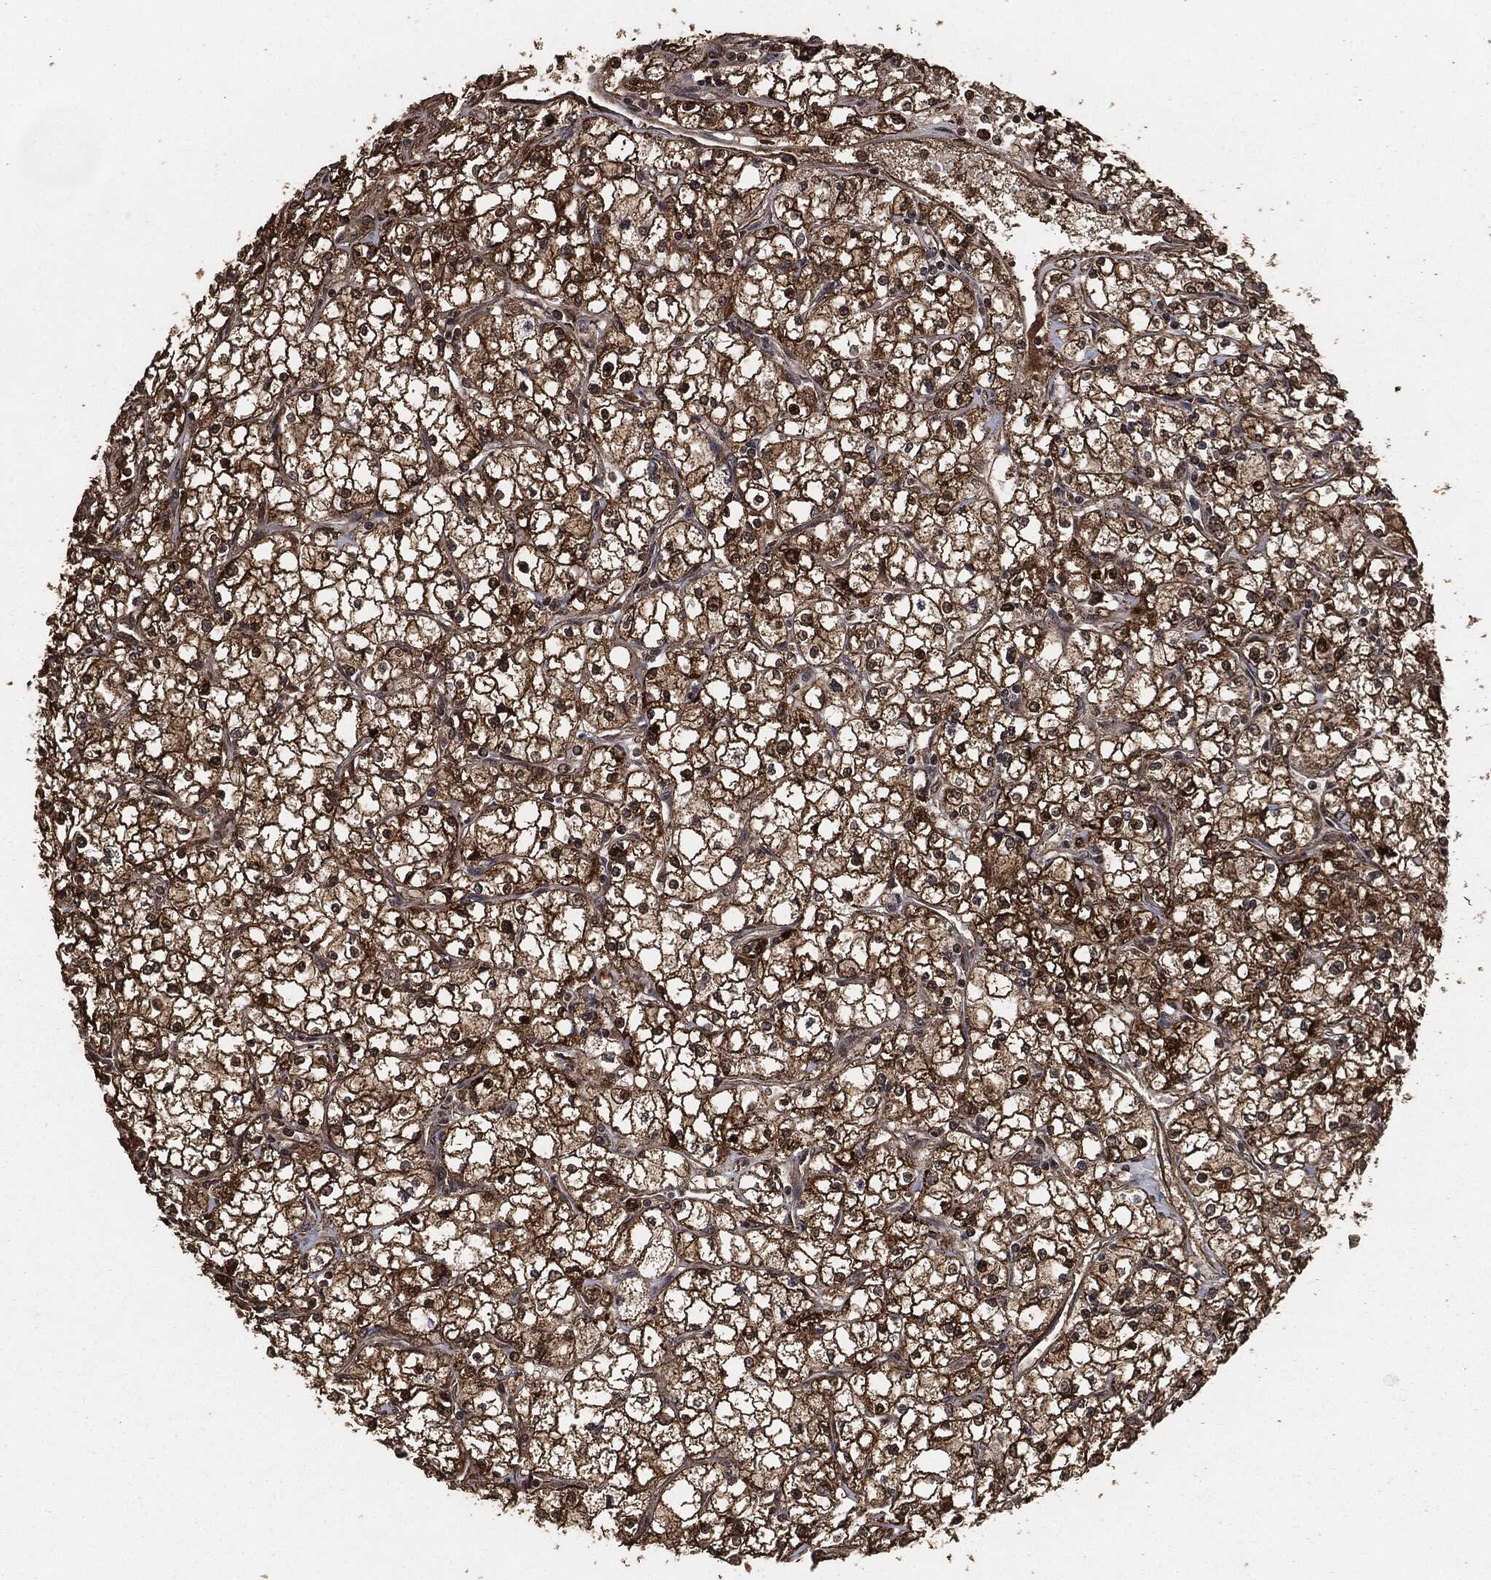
{"staining": {"intensity": "strong", "quantity": "25%-75%", "location": "cytoplasmic/membranous"}, "tissue": "renal cancer", "cell_type": "Tumor cells", "image_type": "cancer", "snomed": [{"axis": "morphology", "description": "Adenocarcinoma, NOS"}, {"axis": "topography", "description": "Kidney"}], "caption": "Immunohistochemistry (IHC) (DAB (3,3'-diaminobenzidine)) staining of human renal adenocarcinoma displays strong cytoplasmic/membranous protein expression in about 25%-75% of tumor cells.", "gene": "EGFR", "patient": {"sex": "male", "age": 67}}